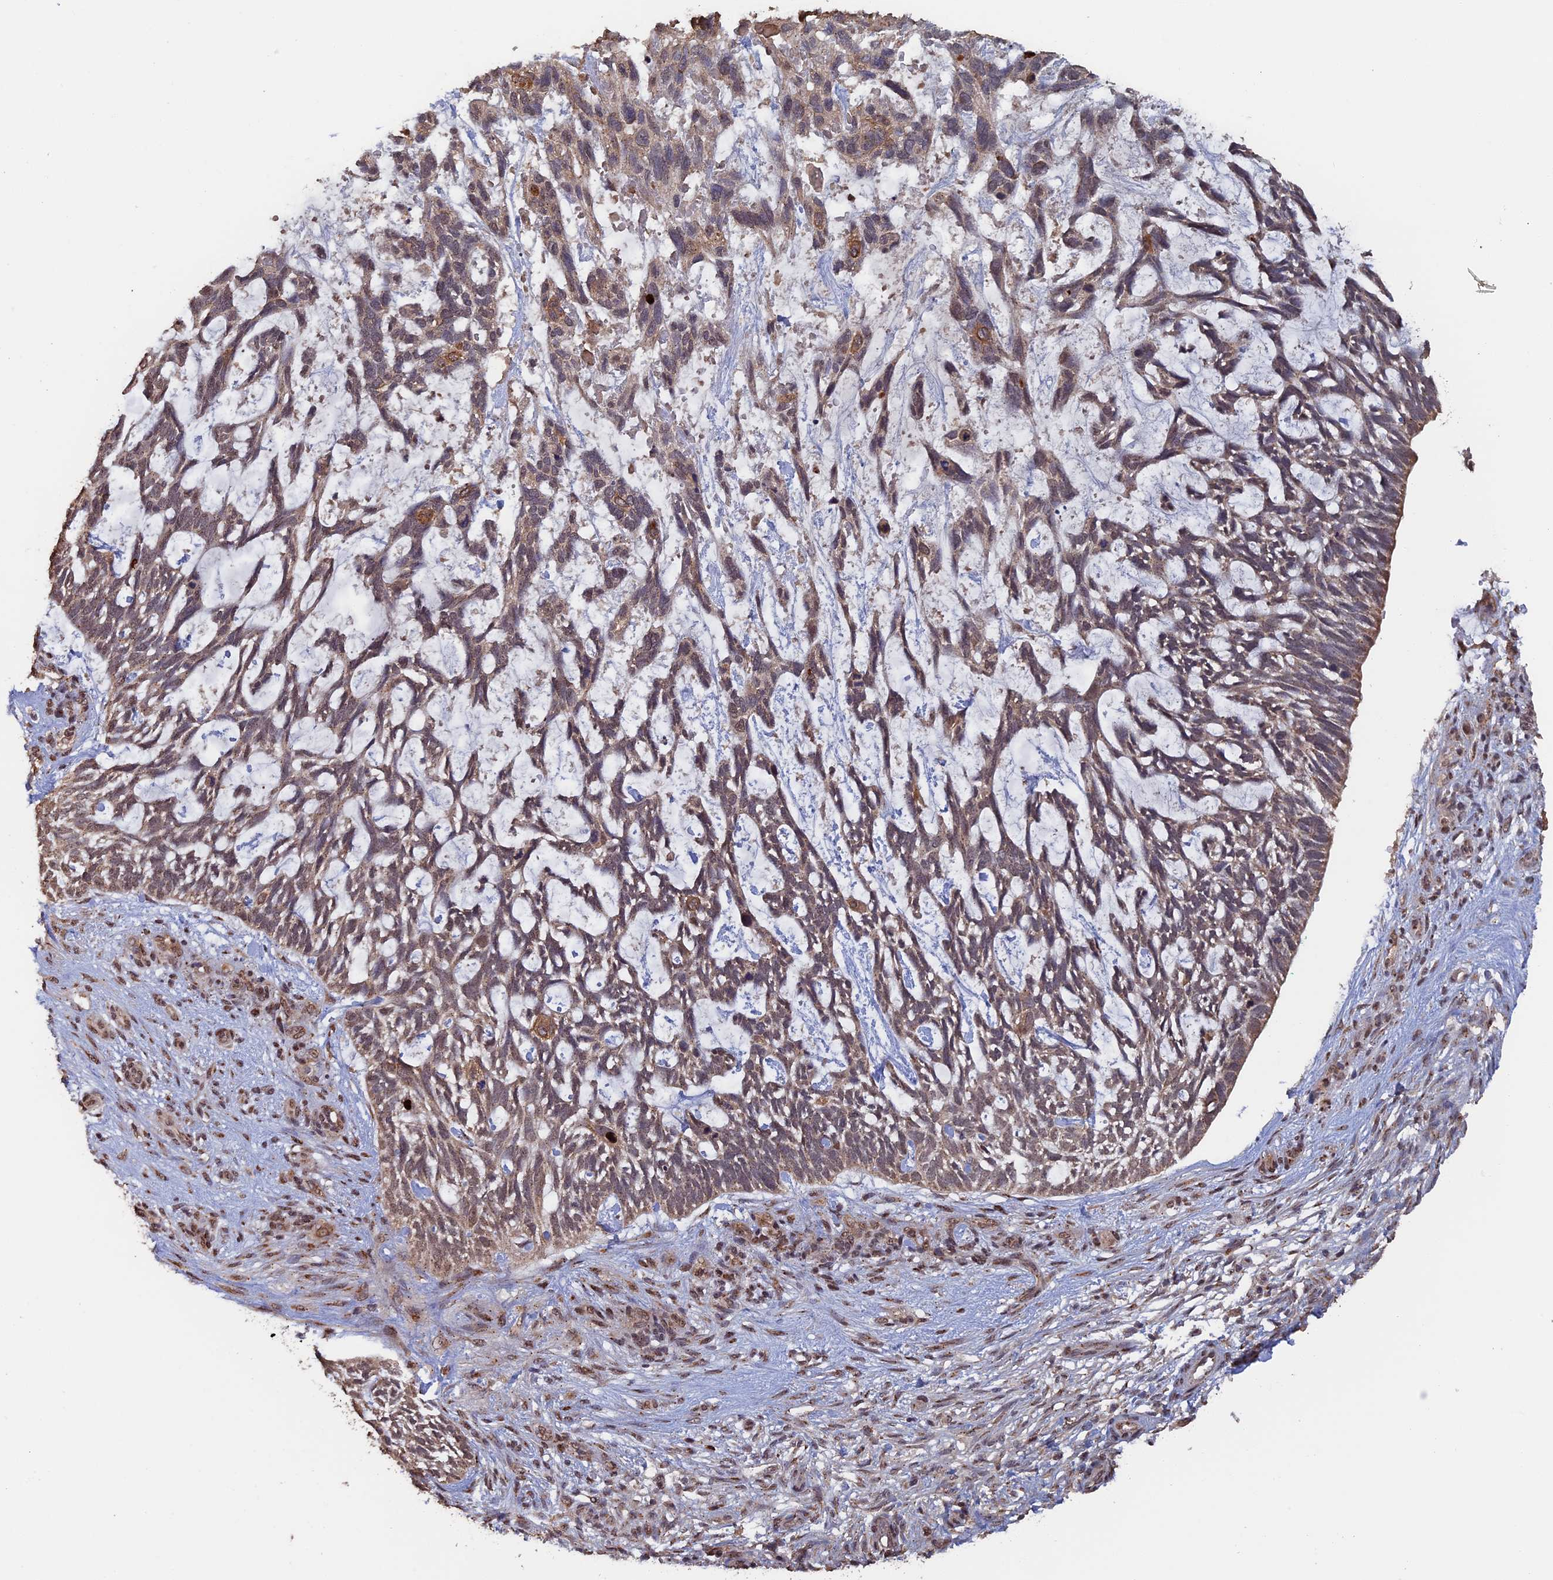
{"staining": {"intensity": "weak", "quantity": "25%-75%", "location": "cytoplasmic/membranous"}, "tissue": "skin cancer", "cell_type": "Tumor cells", "image_type": "cancer", "snomed": [{"axis": "morphology", "description": "Basal cell carcinoma"}, {"axis": "topography", "description": "Skin"}], "caption": "Brown immunohistochemical staining in human basal cell carcinoma (skin) exhibits weak cytoplasmic/membranous positivity in approximately 25%-75% of tumor cells.", "gene": "PIGQ", "patient": {"sex": "male", "age": 88}}